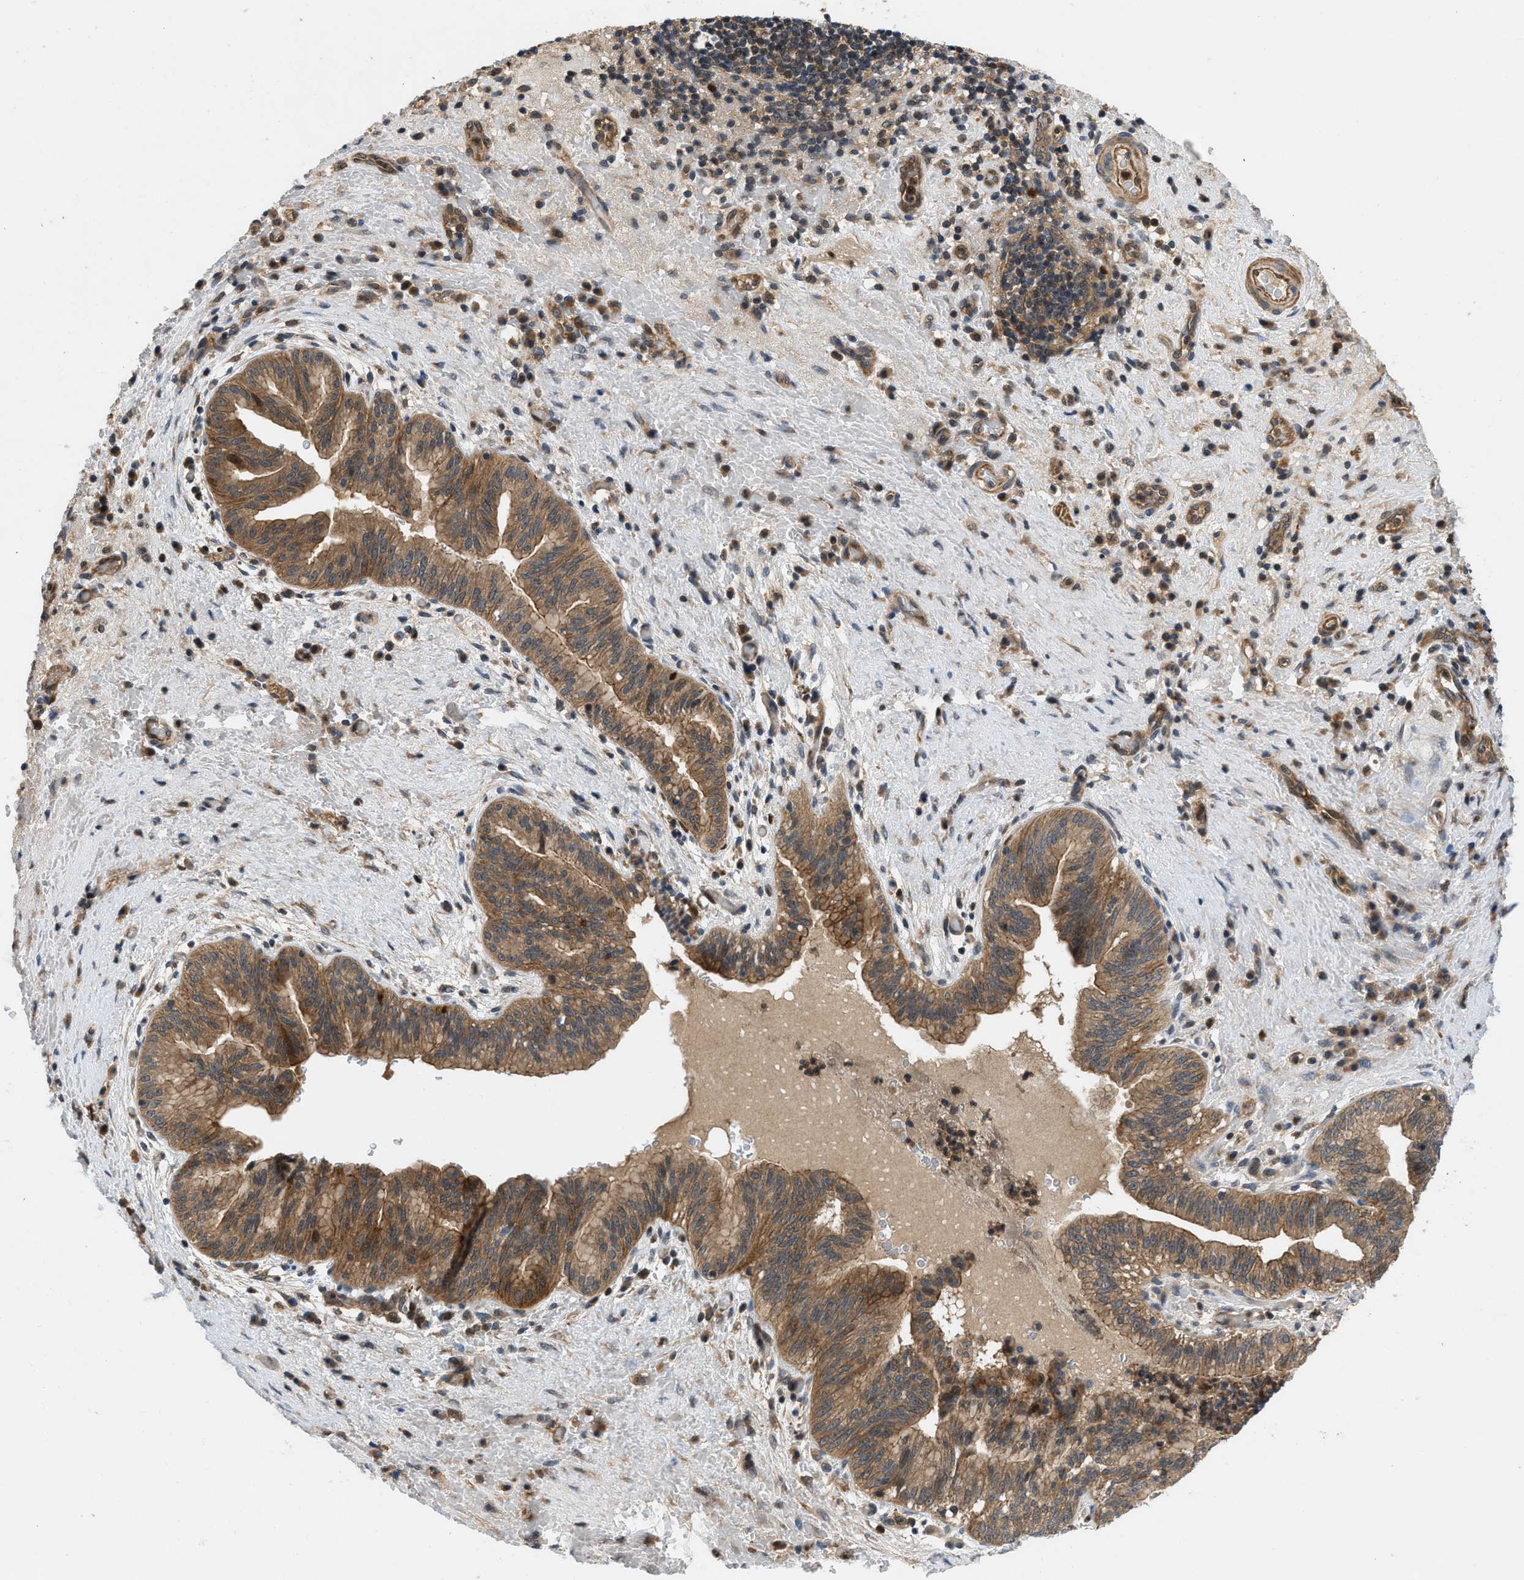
{"staining": {"intensity": "moderate", "quantity": ">75%", "location": "cytoplasmic/membranous"}, "tissue": "liver cancer", "cell_type": "Tumor cells", "image_type": "cancer", "snomed": [{"axis": "morphology", "description": "Cholangiocarcinoma"}, {"axis": "topography", "description": "Liver"}], "caption": "Immunohistochemistry (IHC) (DAB (3,3'-diaminobenzidine)) staining of liver cancer (cholangiocarcinoma) displays moderate cytoplasmic/membranous protein positivity in about >75% of tumor cells.", "gene": "GPR31", "patient": {"sex": "female", "age": 38}}